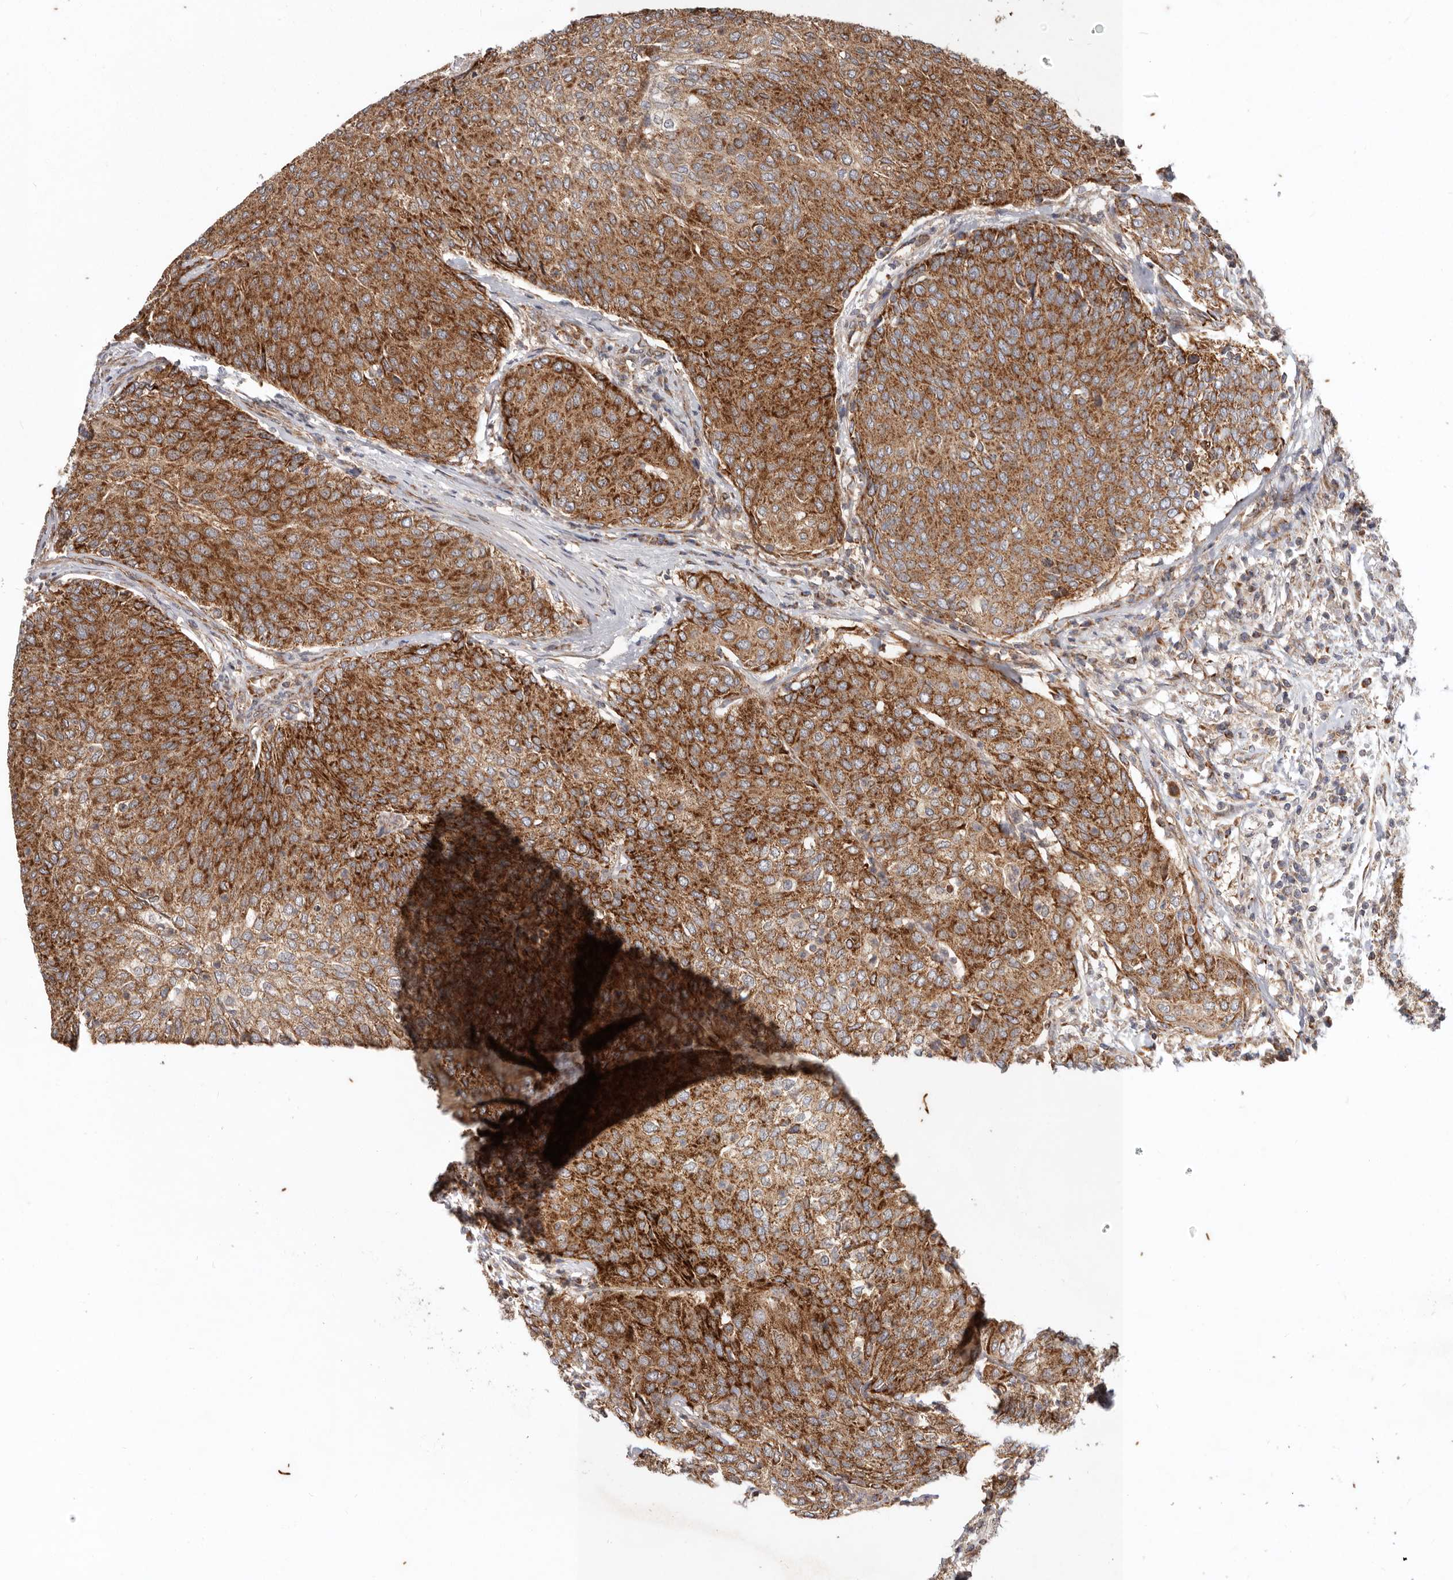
{"staining": {"intensity": "strong", "quantity": ">75%", "location": "cytoplasmic/membranous"}, "tissue": "urothelial cancer", "cell_type": "Tumor cells", "image_type": "cancer", "snomed": [{"axis": "morphology", "description": "Urothelial carcinoma, Low grade"}, {"axis": "topography", "description": "Urinary bladder"}], "caption": "The image shows staining of urothelial cancer, revealing strong cytoplasmic/membranous protein staining (brown color) within tumor cells.", "gene": "MRPS10", "patient": {"sex": "female", "age": 79}}